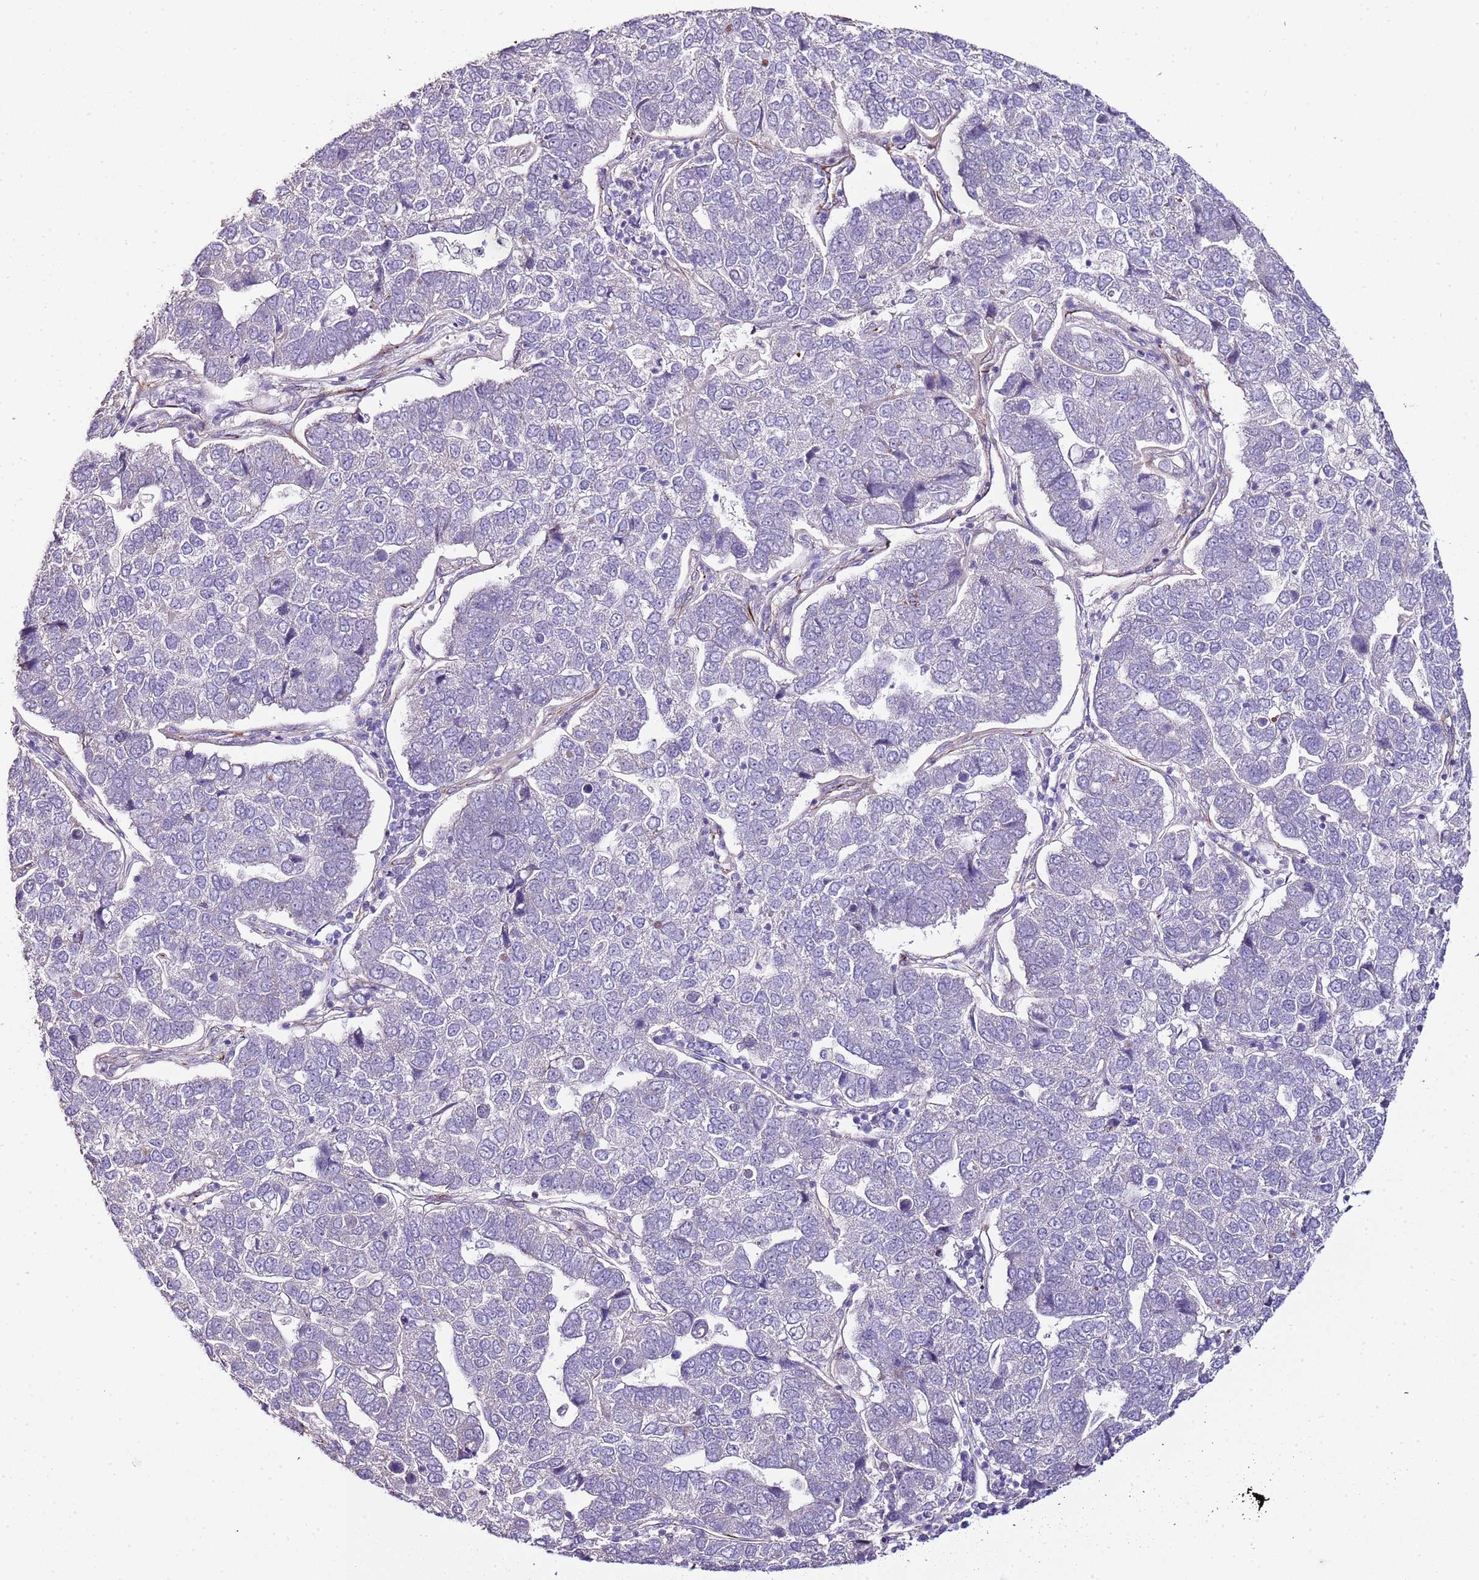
{"staining": {"intensity": "negative", "quantity": "none", "location": "none"}, "tissue": "pancreatic cancer", "cell_type": "Tumor cells", "image_type": "cancer", "snomed": [{"axis": "morphology", "description": "Adenocarcinoma, NOS"}, {"axis": "topography", "description": "Pancreas"}], "caption": "Immunohistochemical staining of human pancreatic adenocarcinoma exhibits no significant staining in tumor cells. (DAB IHC, high magnification).", "gene": "ZNF786", "patient": {"sex": "female", "age": 61}}